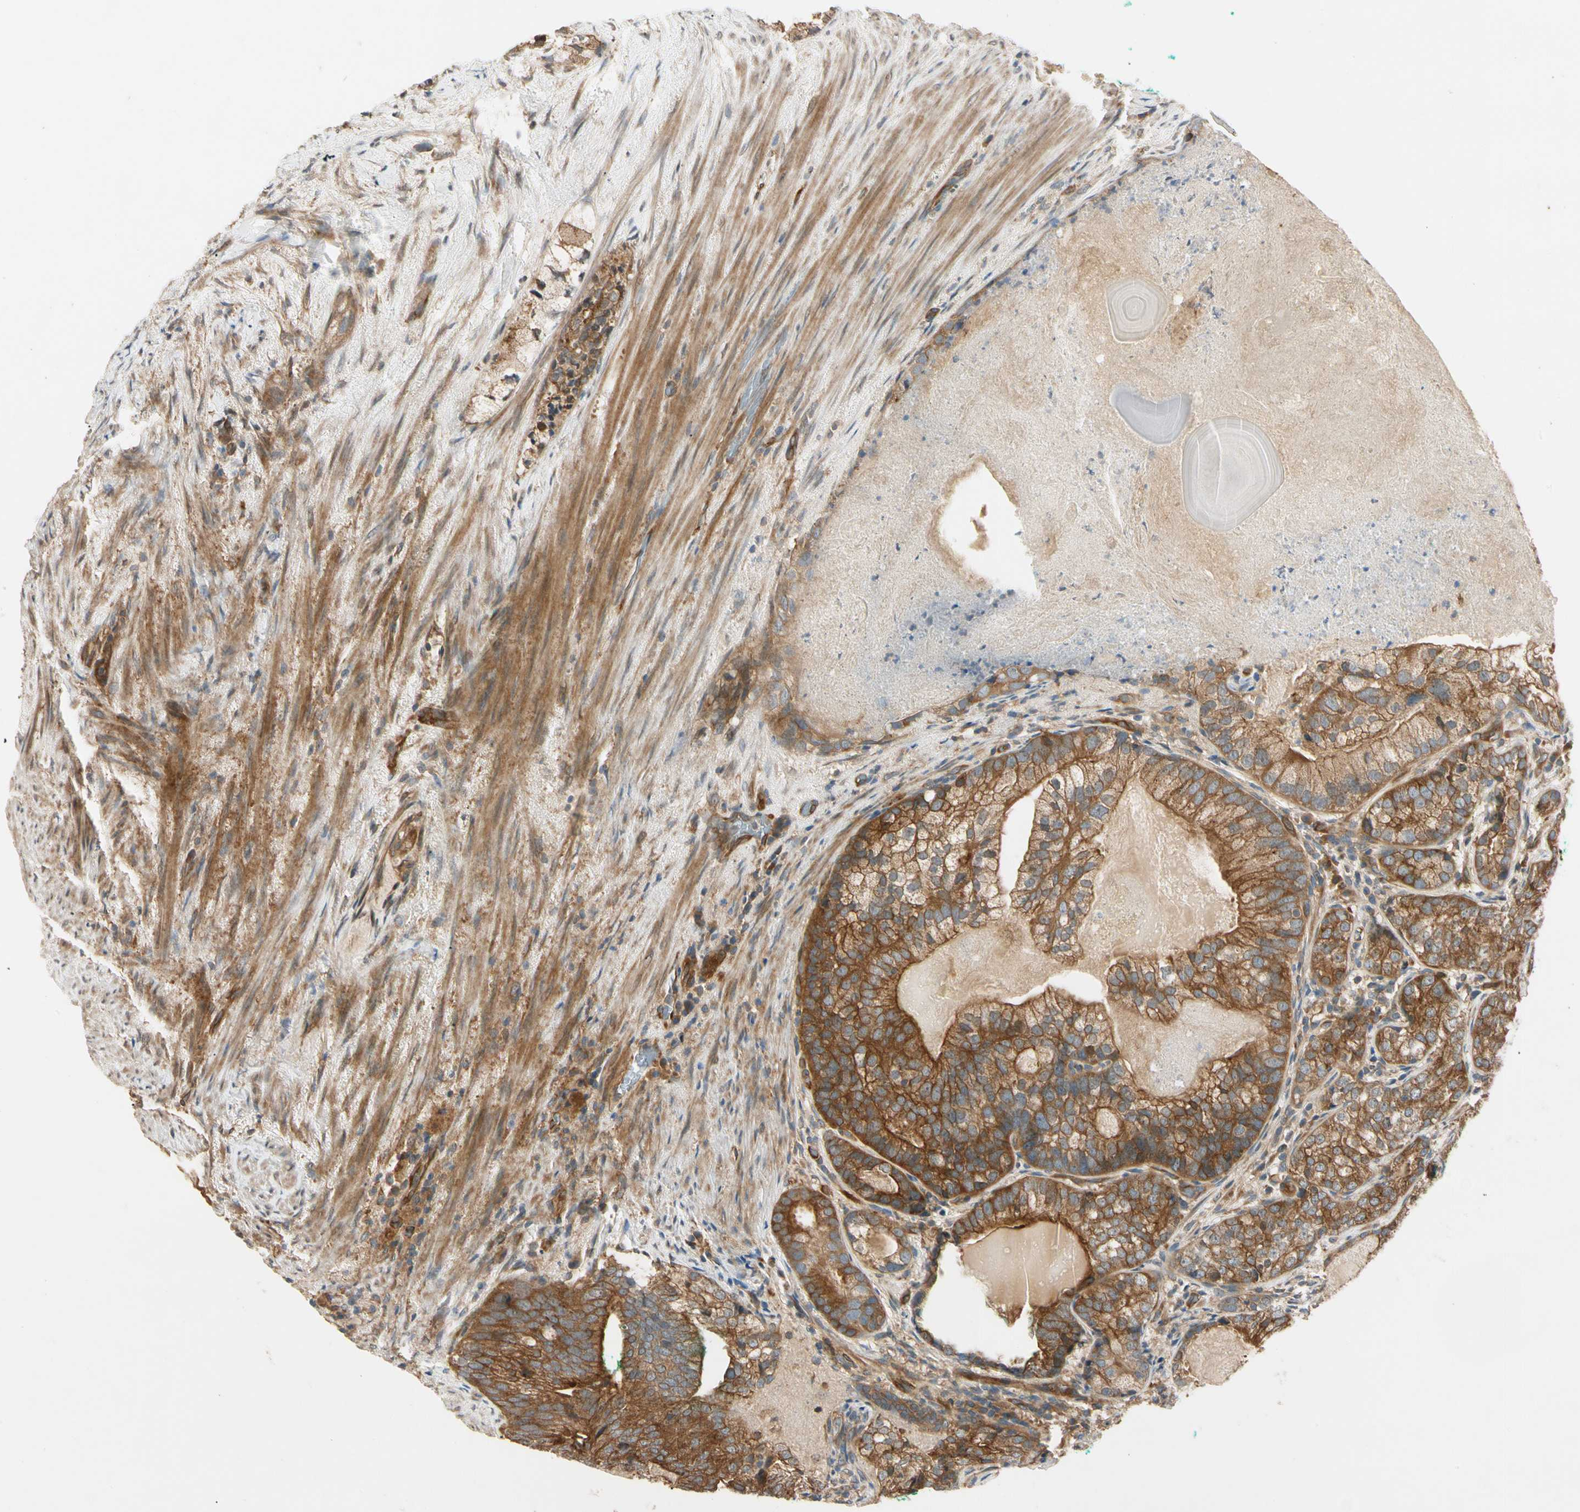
{"staining": {"intensity": "strong", "quantity": ">75%", "location": "cytoplasmic/membranous"}, "tissue": "prostate cancer", "cell_type": "Tumor cells", "image_type": "cancer", "snomed": [{"axis": "morphology", "description": "Adenocarcinoma, High grade"}, {"axis": "topography", "description": "Prostate"}], "caption": "Human prostate adenocarcinoma (high-grade) stained for a protein (brown) reveals strong cytoplasmic/membranous positive expression in about >75% of tumor cells.", "gene": "ROCK2", "patient": {"sex": "male", "age": 66}}